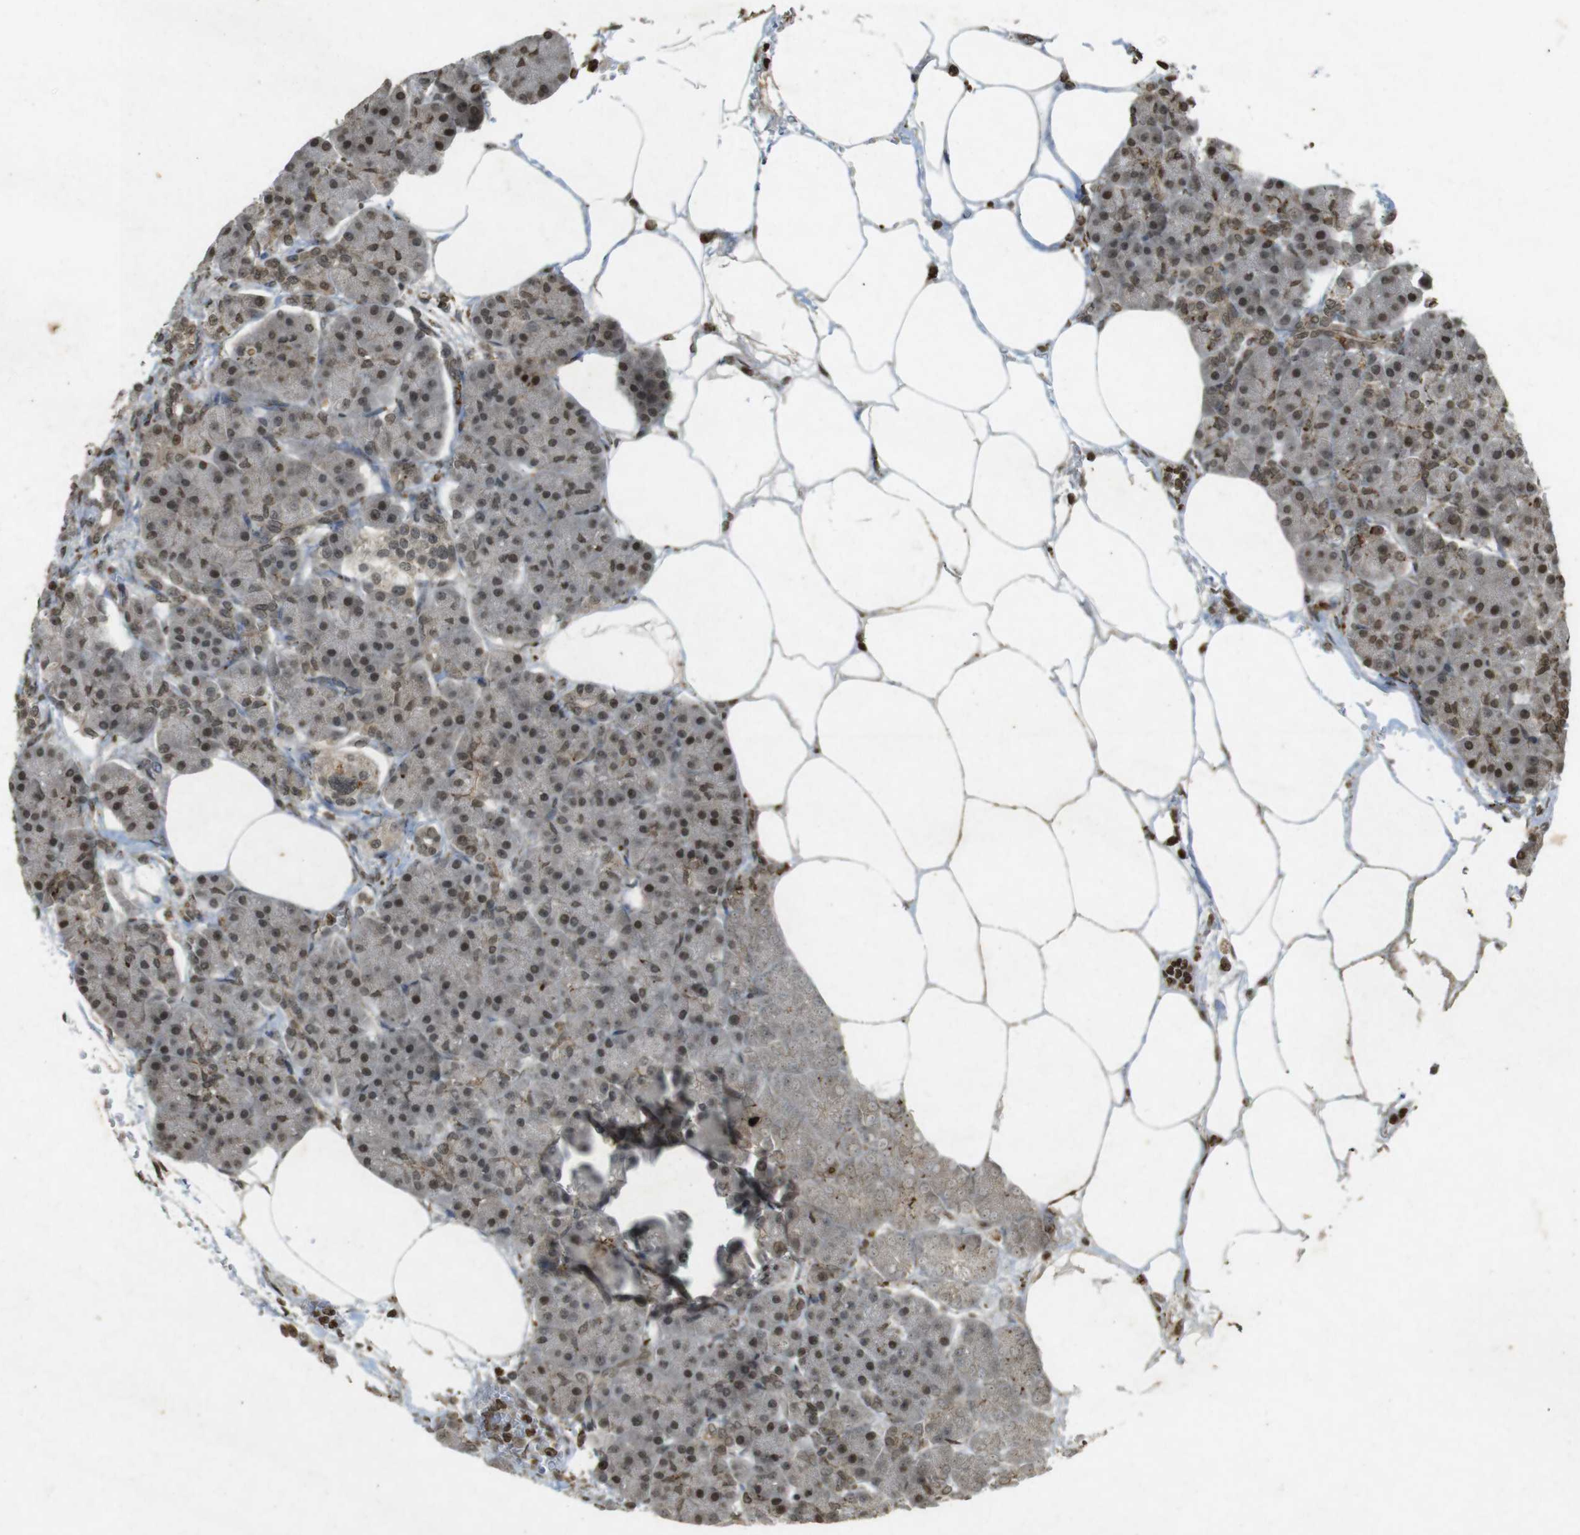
{"staining": {"intensity": "moderate", "quantity": ">75%", "location": "nuclear"}, "tissue": "pancreas", "cell_type": "Exocrine glandular cells", "image_type": "normal", "snomed": [{"axis": "morphology", "description": "Normal tissue, NOS"}, {"axis": "topography", "description": "Pancreas"}], "caption": "Protein positivity by immunohistochemistry (IHC) exhibits moderate nuclear positivity in about >75% of exocrine glandular cells in unremarkable pancreas.", "gene": "ORC4", "patient": {"sex": "female", "age": 70}}